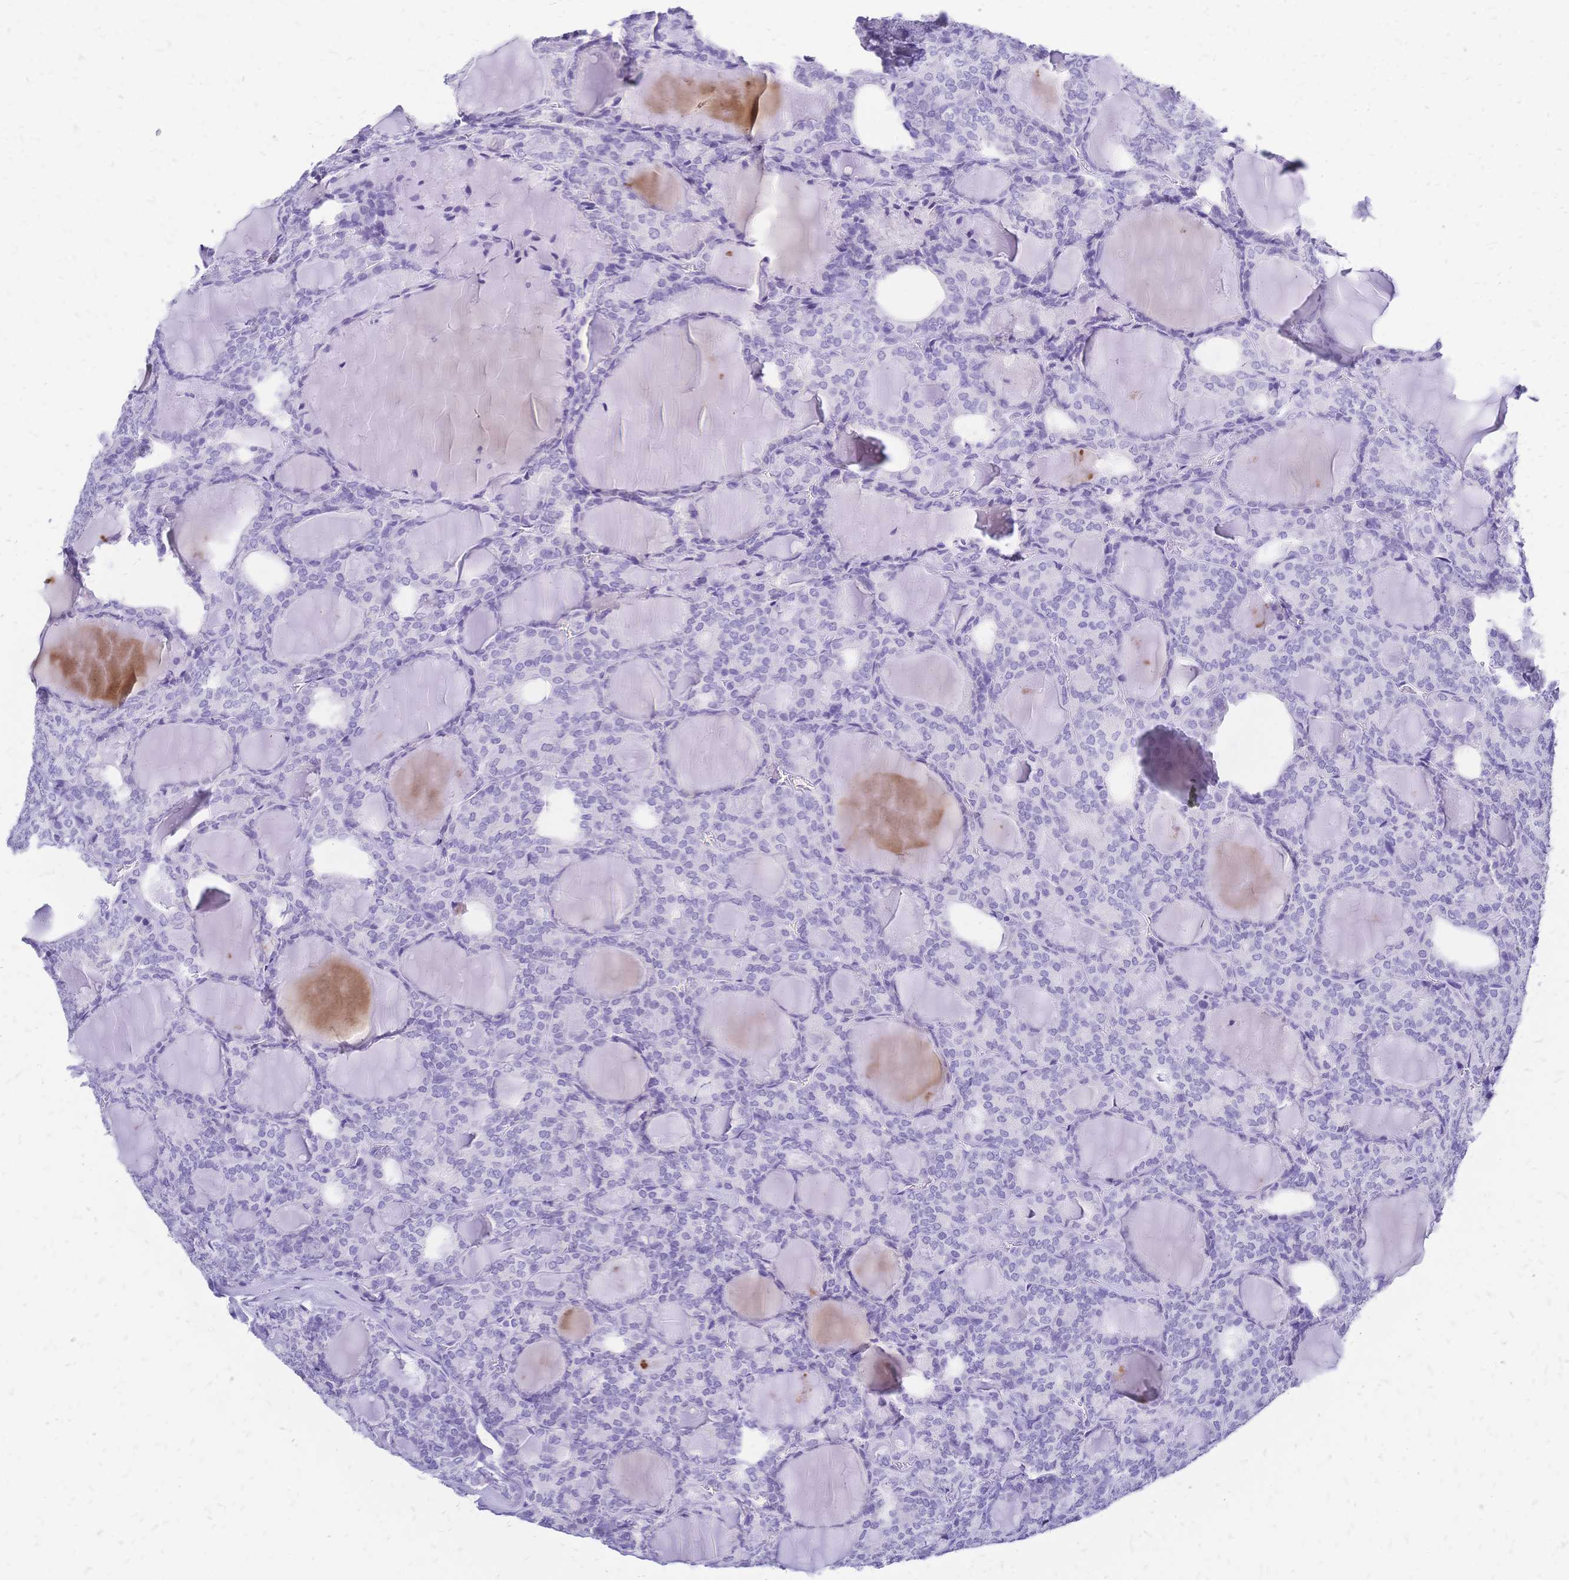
{"staining": {"intensity": "negative", "quantity": "none", "location": "none"}, "tissue": "thyroid cancer", "cell_type": "Tumor cells", "image_type": "cancer", "snomed": [{"axis": "morphology", "description": "Follicular adenoma carcinoma, NOS"}, {"axis": "topography", "description": "Thyroid gland"}], "caption": "This is a micrograph of immunohistochemistry (IHC) staining of thyroid cancer (follicular adenoma carcinoma), which shows no staining in tumor cells. (Brightfield microscopy of DAB IHC at high magnification).", "gene": "FA2H", "patient": {"sex": "male", "age": 74}}